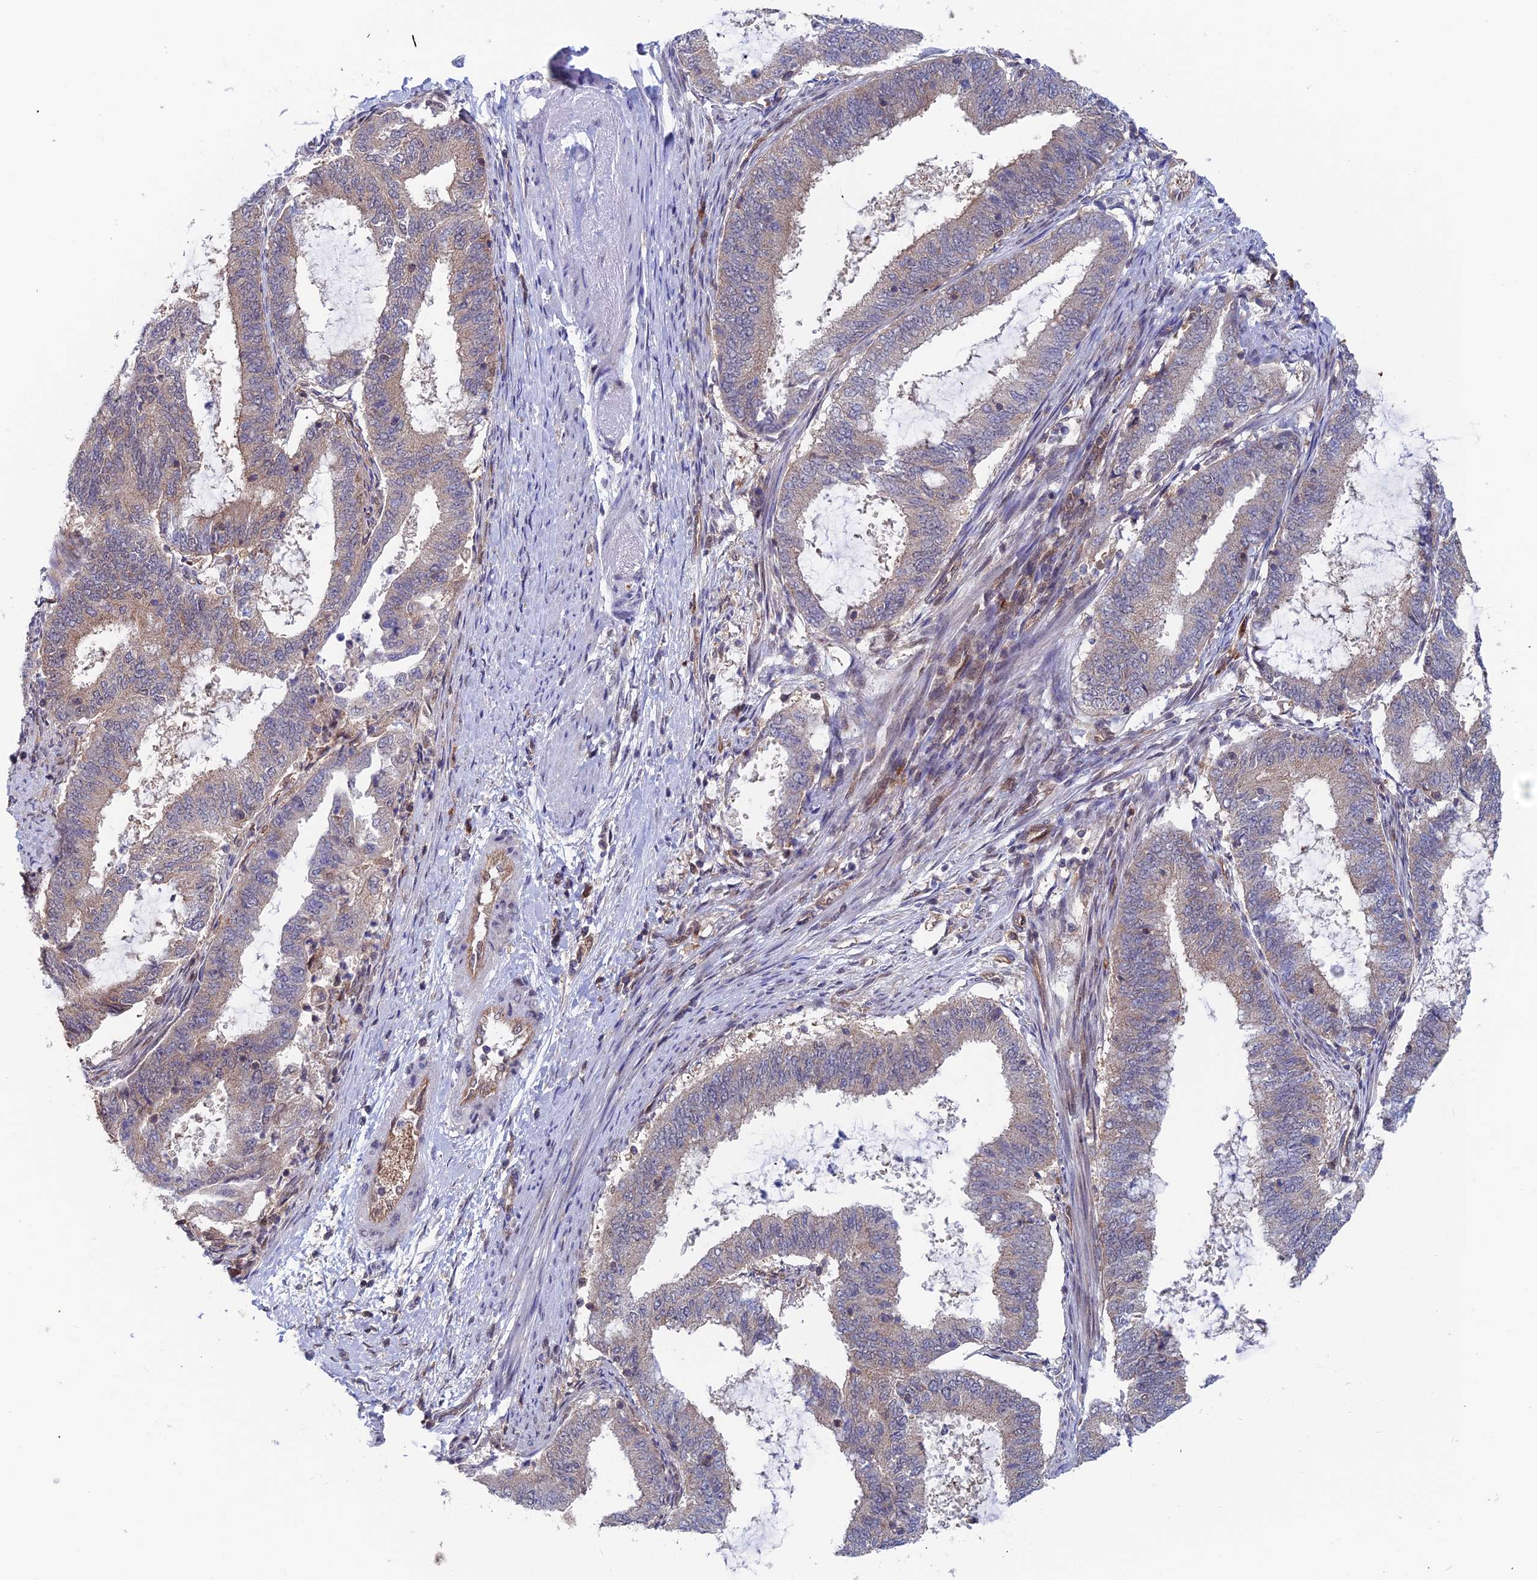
{"staining": {"intensity": "weak", "quantity": "25%-75%", "location": "cytoplasmic/membranous"}, "tissue": "endometrial cancer", "cell_type": "Tumor cells", "image_type": "cancer", "snomed": [{"axis": "morphology", "description": "Adenocarcinoma, NOS"}, {"axis": "topography", "description": "Endometrium"}], "caption": "A low amount of weak cytoplasmic/membranous staining is identified in approximately 25%-75% of tumor cells in adenocarcinoma (endometrial) tissue.", "gene": "IGBP1", "patient": {"sex": "female", "age": 51}}